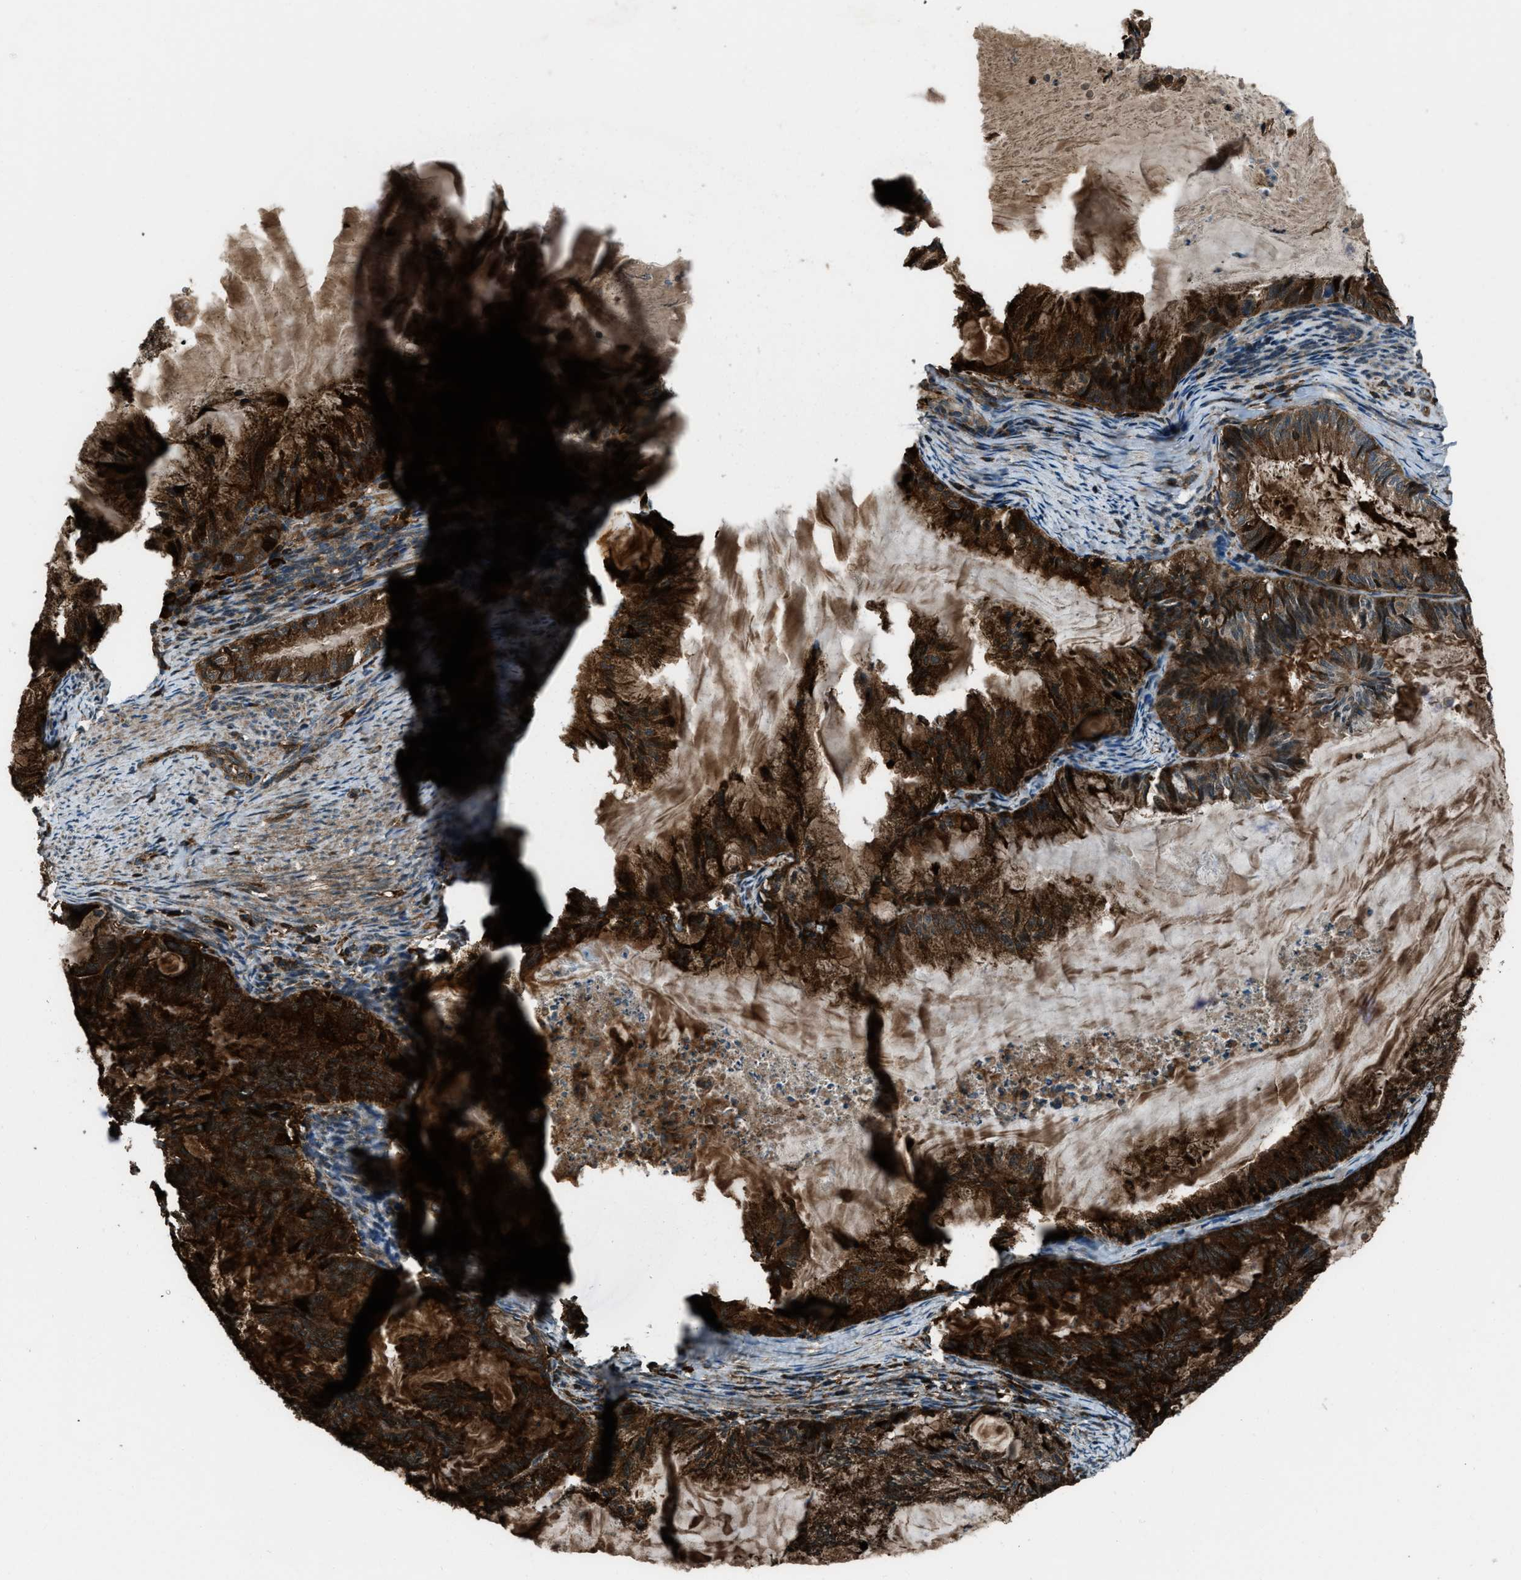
{"staining": {"intensity": "strong", "quantity": ">75%", "location": "cytoplasmic/membranous,nuclear"}, "tissue": "endometrial cancer", "cell_type": "Tumor cells", "image_type": "cancer", "snomed": [{"axis": "morphology", "description": "Adenocarcinoma, NOS"}, {"axis": "topography", "description": "Endometrium"}], "caption": "Immunohistochemical staining of endometrial cancer (adenocarcinoma) shows strong cytoplasmic/membranous and nuclear protein positivity in approximately >75% of tumor cells.", "gene": "SNX30", "patient": {"sex": "female", "age": 86}}